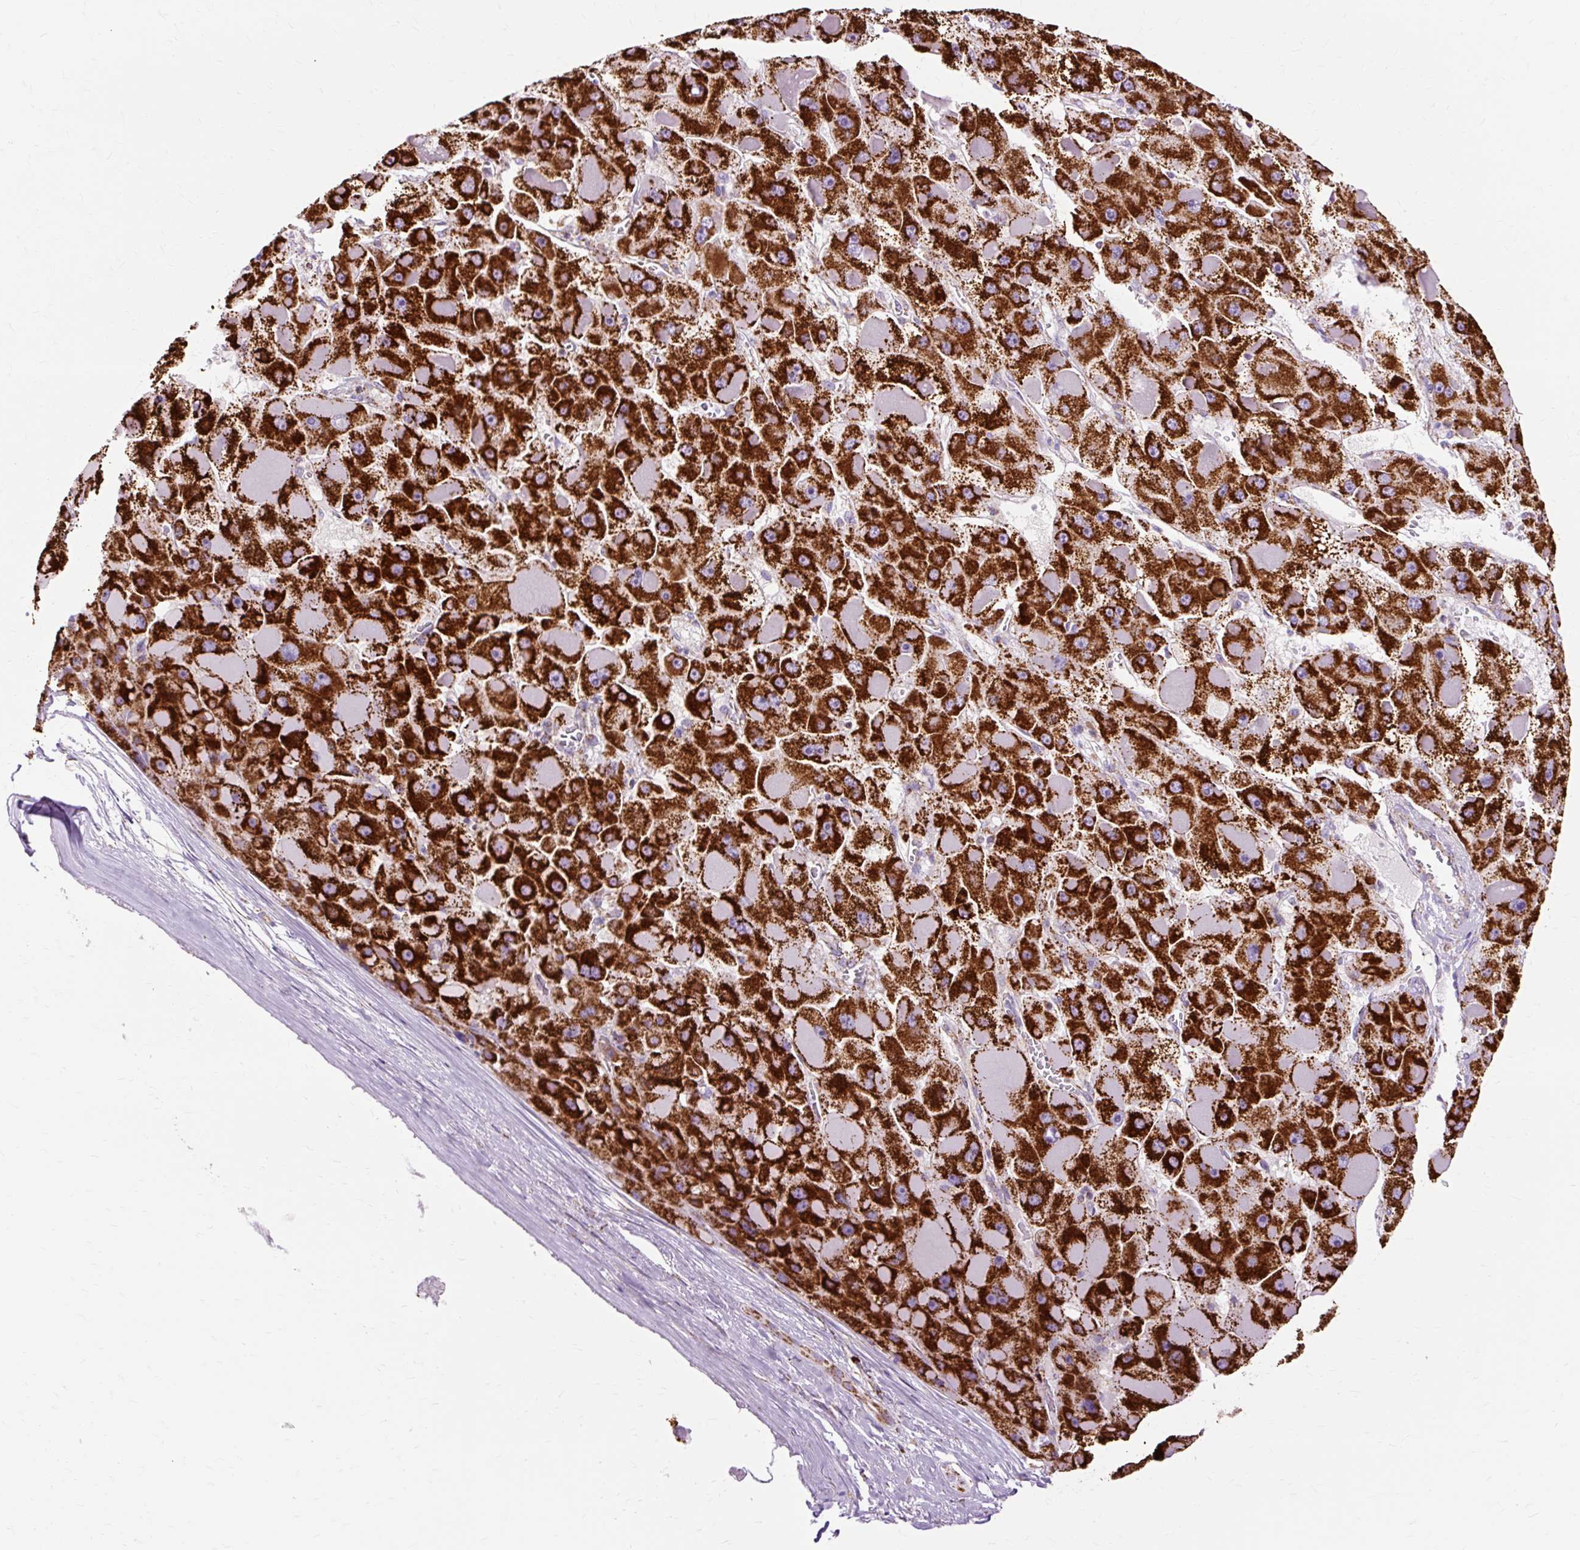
{"staining": {"intensity": "strong", "quantity": ">75%", "location": "cytoplasmic/membranous"}, "tissue": "liver cancer", "cell_type": "Tumor cells", "image_type": "cancer", "snomed": [{"axis": "morphology", "description": "Carcinoma, Hepatocellular, NOS"}, {"axis": "topography", "description": "Liver"}], "caption": "A brown stain labels strong cytoplasmic/membranous positivity of a protein in human liver hepatocellular carcinoma tumor cells.", "gene": "DLAT", "patient": {"sex": "female", "age": 73}}